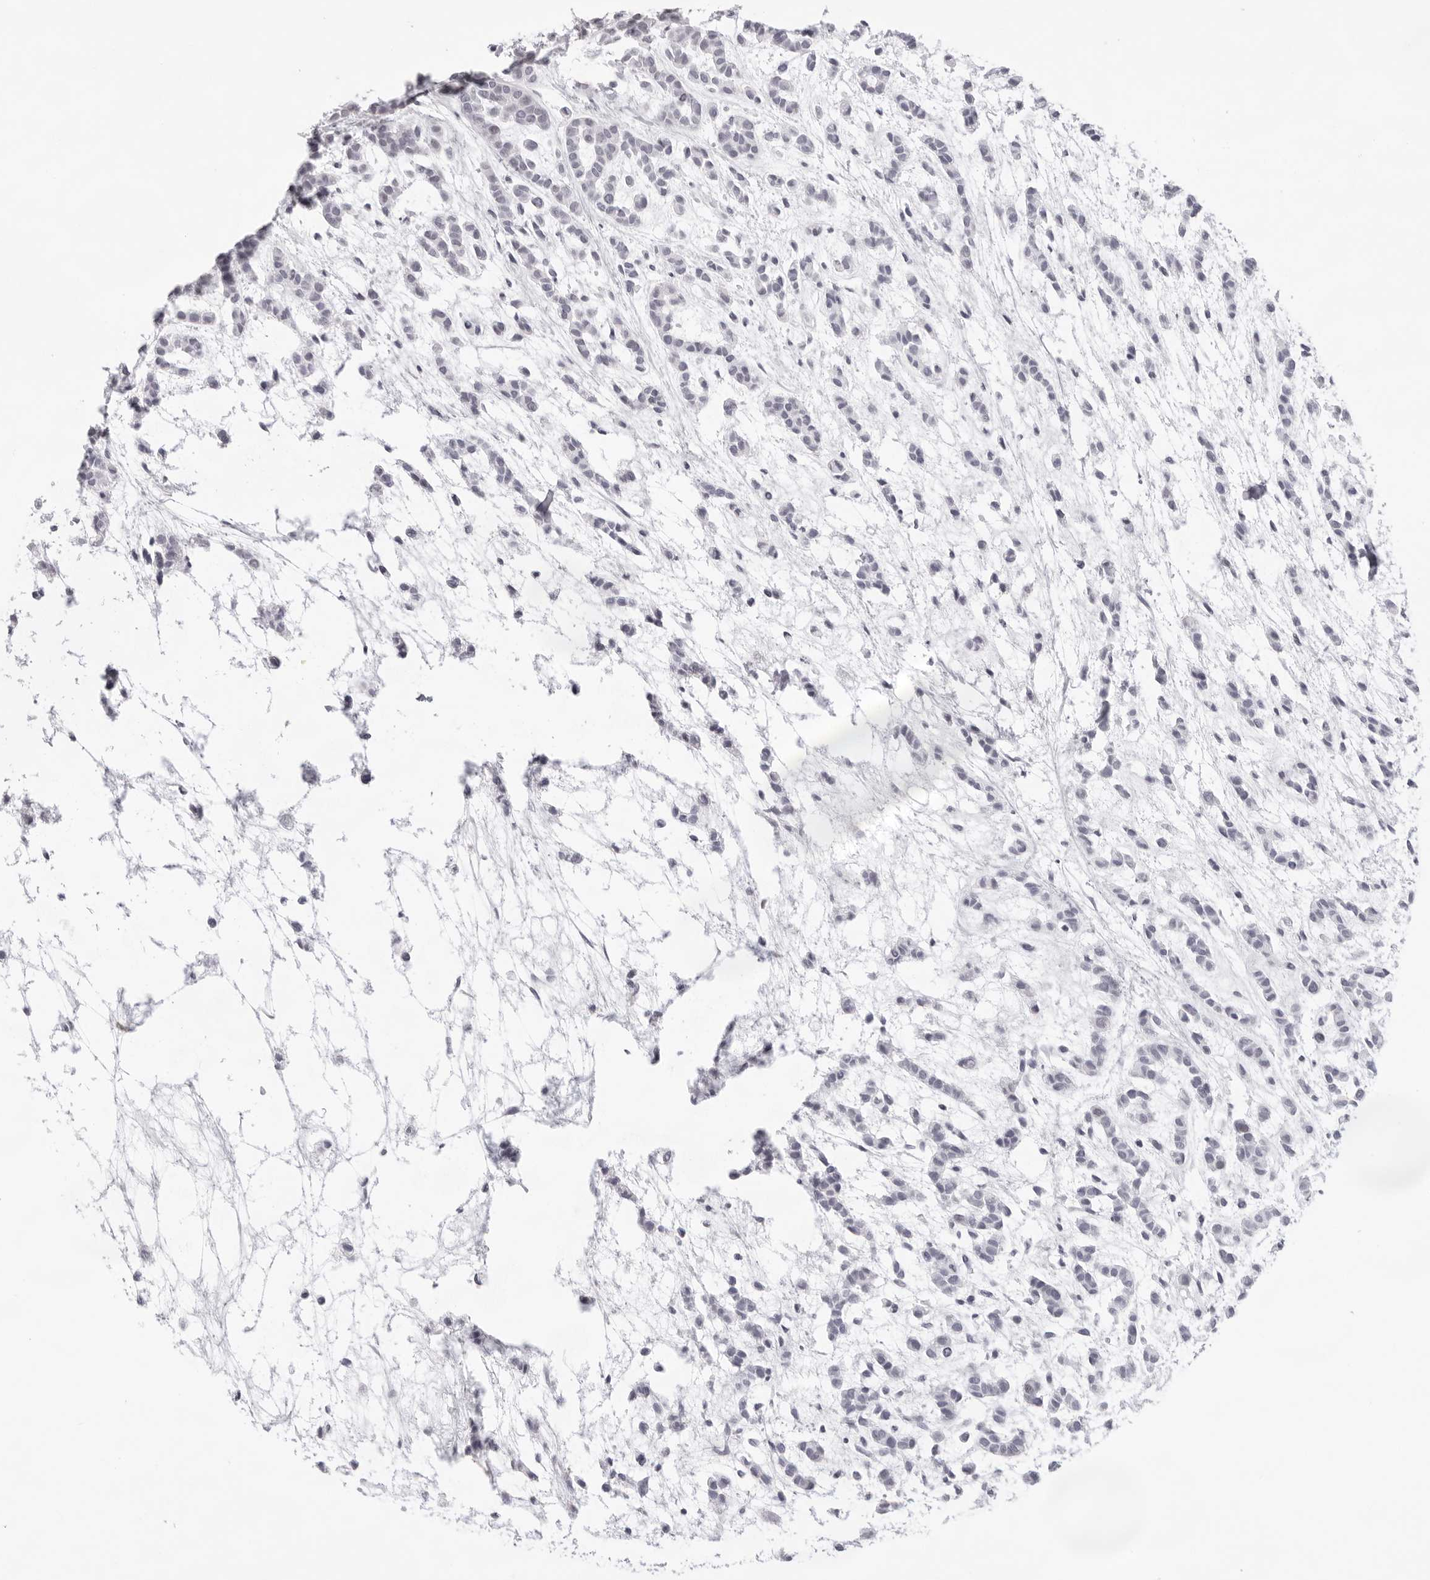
{"staining": {"intensity": "negative", "quantity": "none", "location": "none"}, "tissue": "head and neck cancer", "cell_type": "Tumor cells", "image_type": "cancer", "snomed": [{"axis": "morphology", "description": "Adenocarcinoma, NOS"}, {"axis": "morphology", "description": "Adenoma, NOS"}, {"axis": "topography", "description": "Head-Neck"}], "caption": "This photomicrograph is of adenocarcinoma (head and neck) stained with immunohistochemistry (IHC) to label a protein in brown with the nuclei are counter-stained blue. There is no staining in tumor cells.", "gene": "KLK12", "patient": {"sex": "female", "age": 55}}